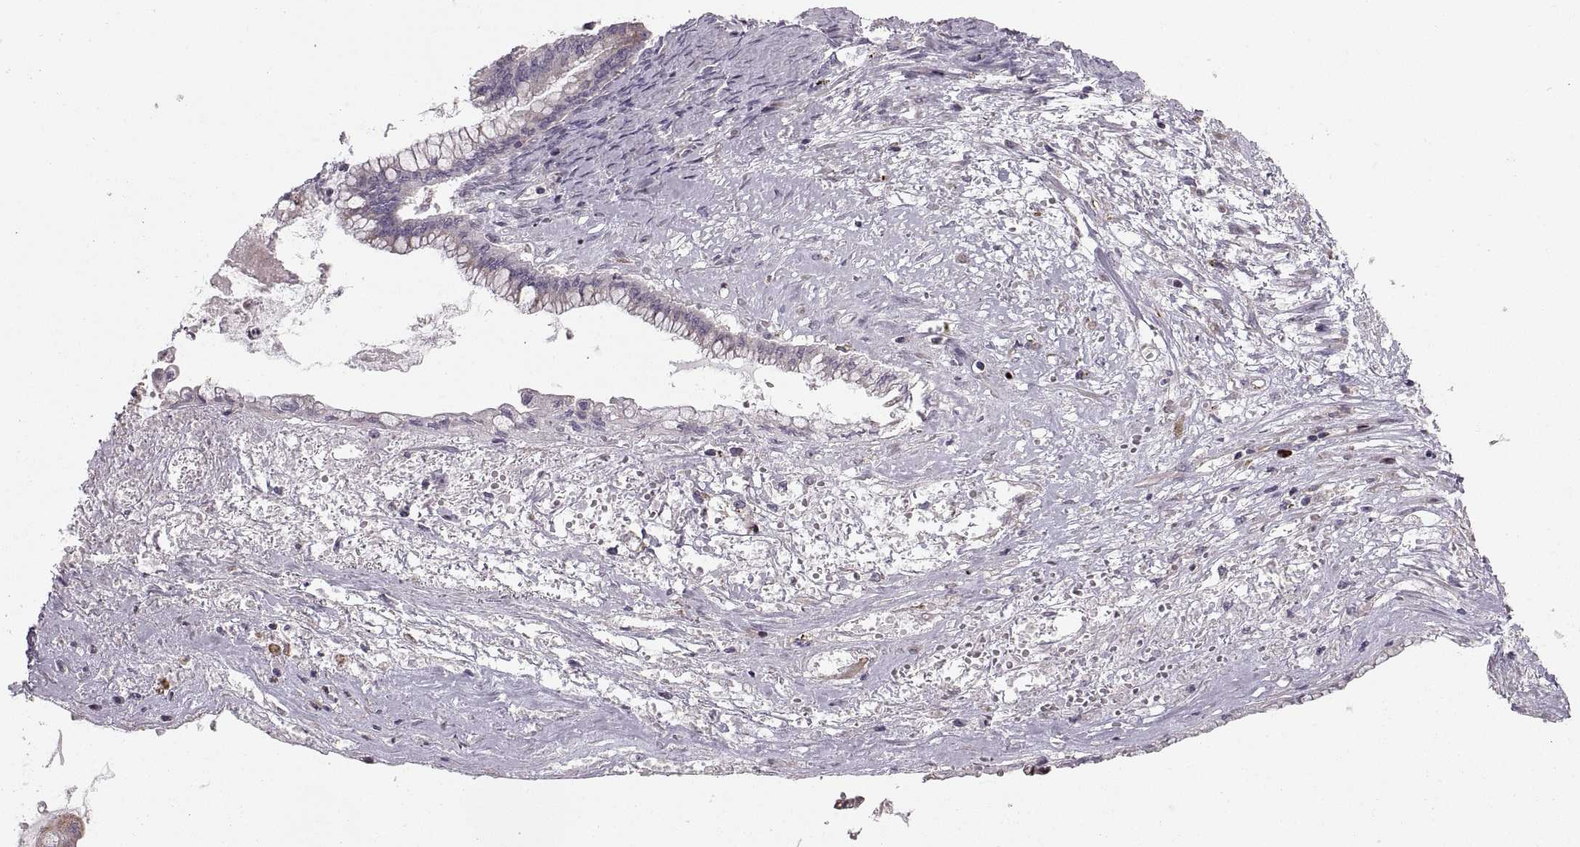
{"staining": {"intensity": "negative", "quantity": "none", "location": "none"}, "tissue": "ovarian cancer", "cell_type": "Tumor cells", "image_type": "cancer", "snomed": [{"axis": "morphology", "description": "Cystadenocarcinoma, mucinous, NOS"}, {"axis": "topography", "description": "Ovary"}], "caption": "Protein analysis of ovarian cancer demonstrates no significant staining in tumor cells. The staining was performed using DAB (3,3'-diaminobenzidine) to visualize the protein expression in brown, while the nuclei were stained in blue with hematoxylin (Magnification: 20x).", "gene": "ZCCHC17", "patient": {"sex": "female", "age": 67}}